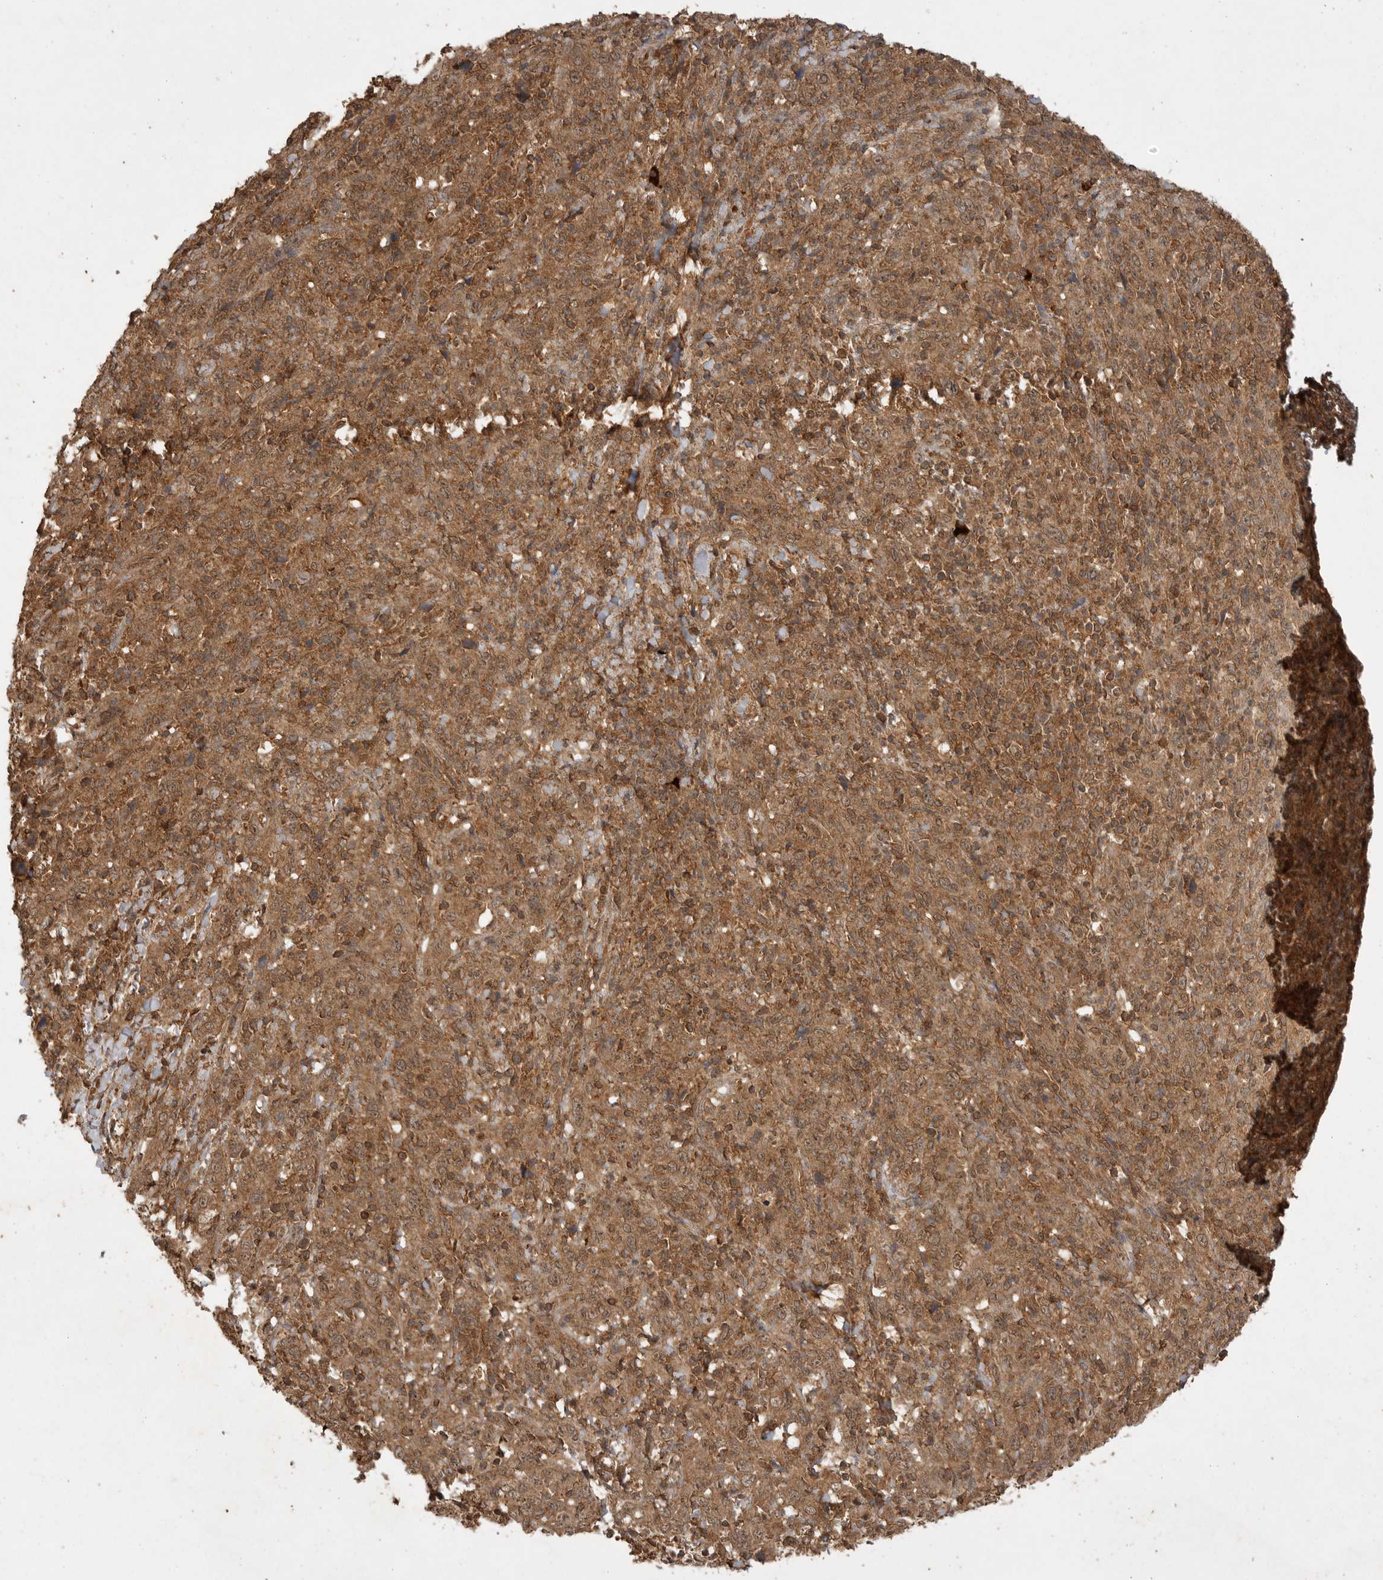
{"staining": {"intensity": "moderate", "quantity": ">75%", "location": "cytoplasmic/membranous,nuclear"}, "tissue": "cervical cancer", "cell_type": "Tumor cells", "image_type": "cancer", "snomed": [{"axis": "morphology", "description": "Squamous cell carcinoma, NOS"}, {"axis": "topography", "description": "Cervix"}], "caption": "There is medium levels of moderate cytoplasmic/membranous and nuclear staining in tumor cells of cervical cancer (squamous cell carcinoma), as demonstrated by immunohistochemical staining (brown color).", "gene": "ICOSLG", "patient": {"sex": "female", "age": 46}}